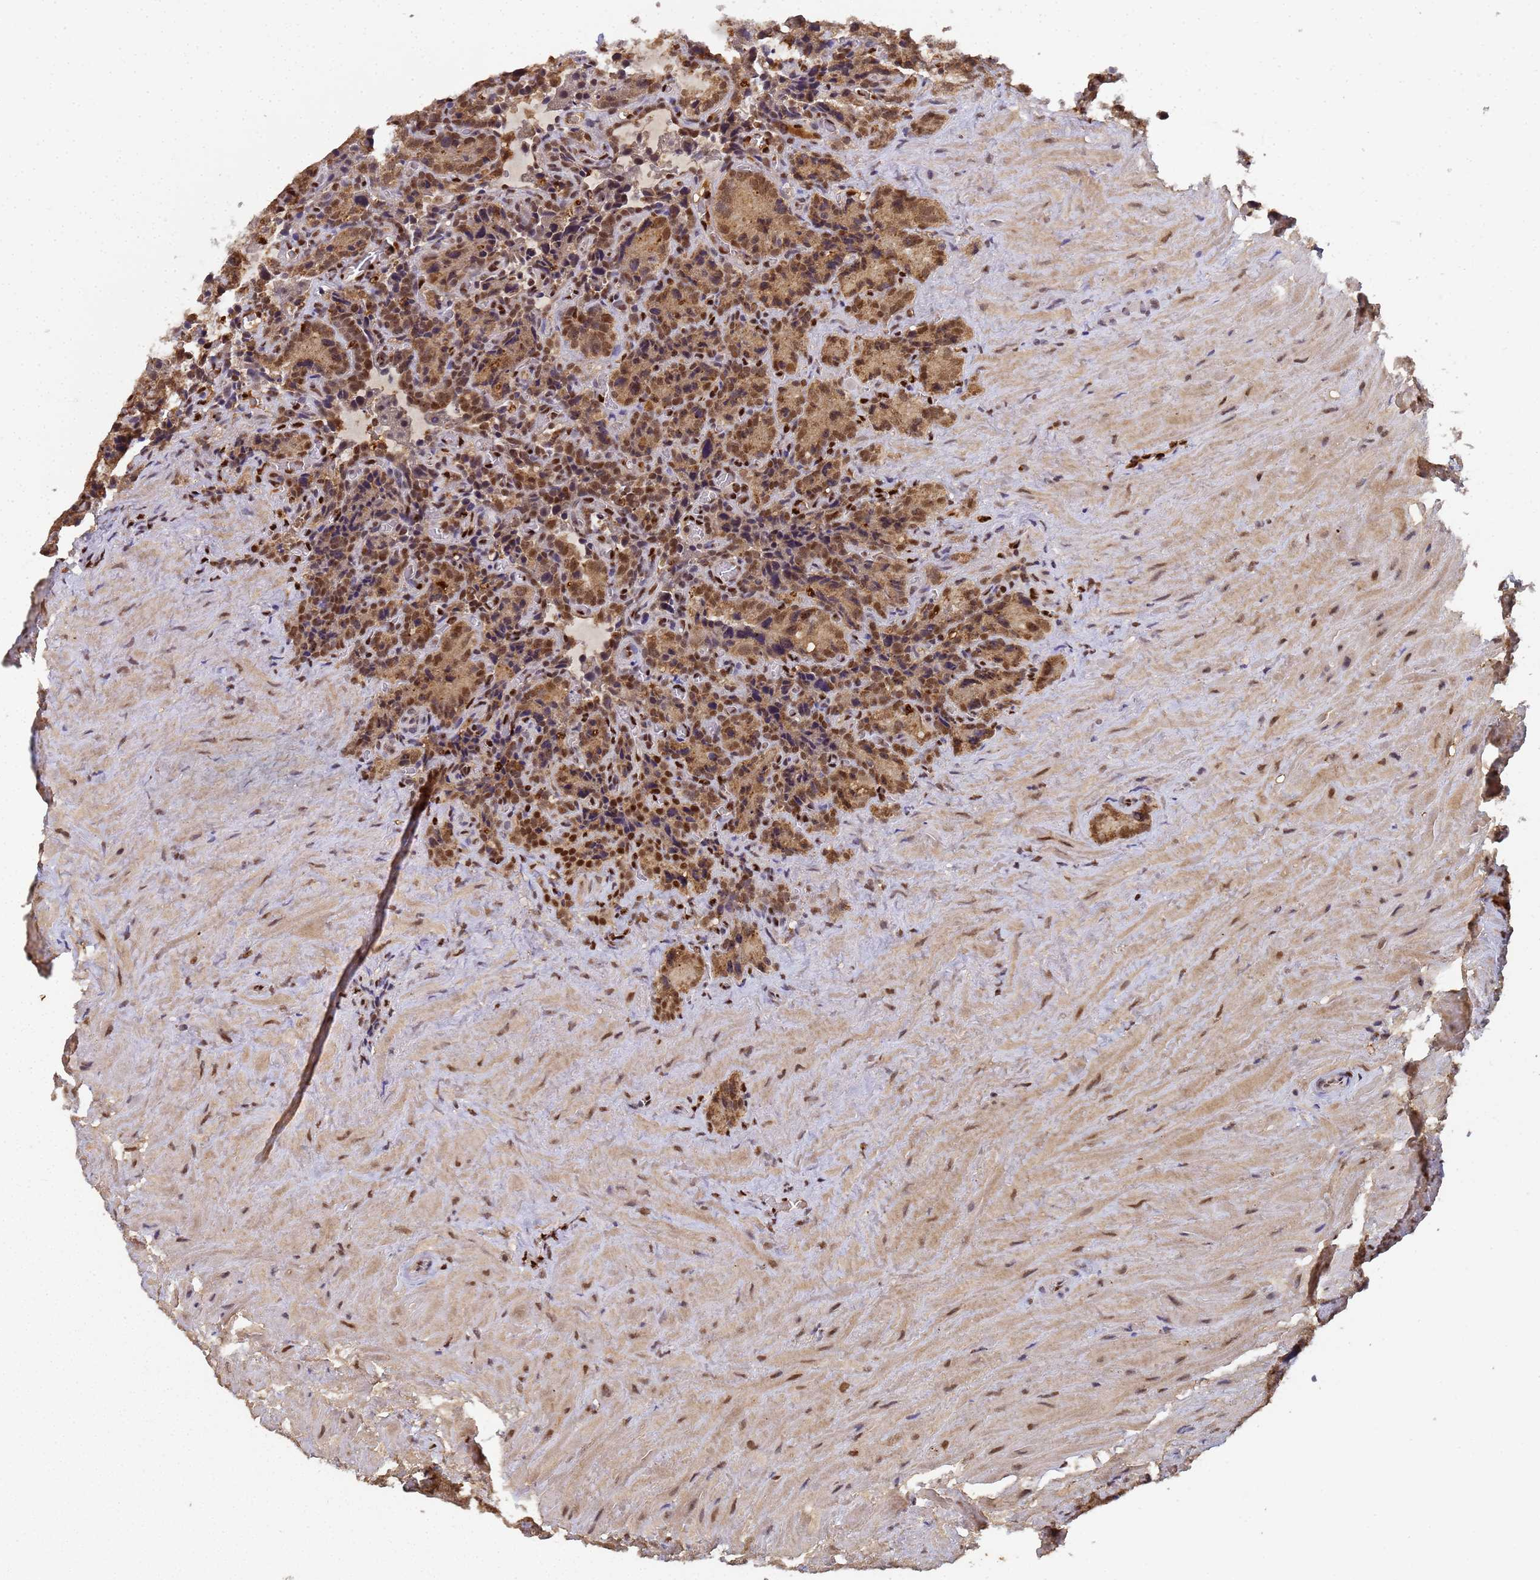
{"staining": {"intensity": "moderate", "quantity": ">75%", "location": "cytoplasmic/membranous,nuclear"}, "tissue": "seminal vesicle", "cell_type": "Glandular cells", "image_type": "normal", "snomed": [{"axis": "morphology", "description": "Normal tissue, NOS"}, {"axis": "topography", "description": "Seminal veicle"}], "caption": "Protein analysis of benign seminal vesicle shows moderate cytoplasmic/membranous,nuclear positivity in approximately >75% of glandular cells. The protein of interest is shown in brown color, while the nuclei are stained blue.", "gene": "SECISBP2", "patient": {"sex": "male", "age": 62}}